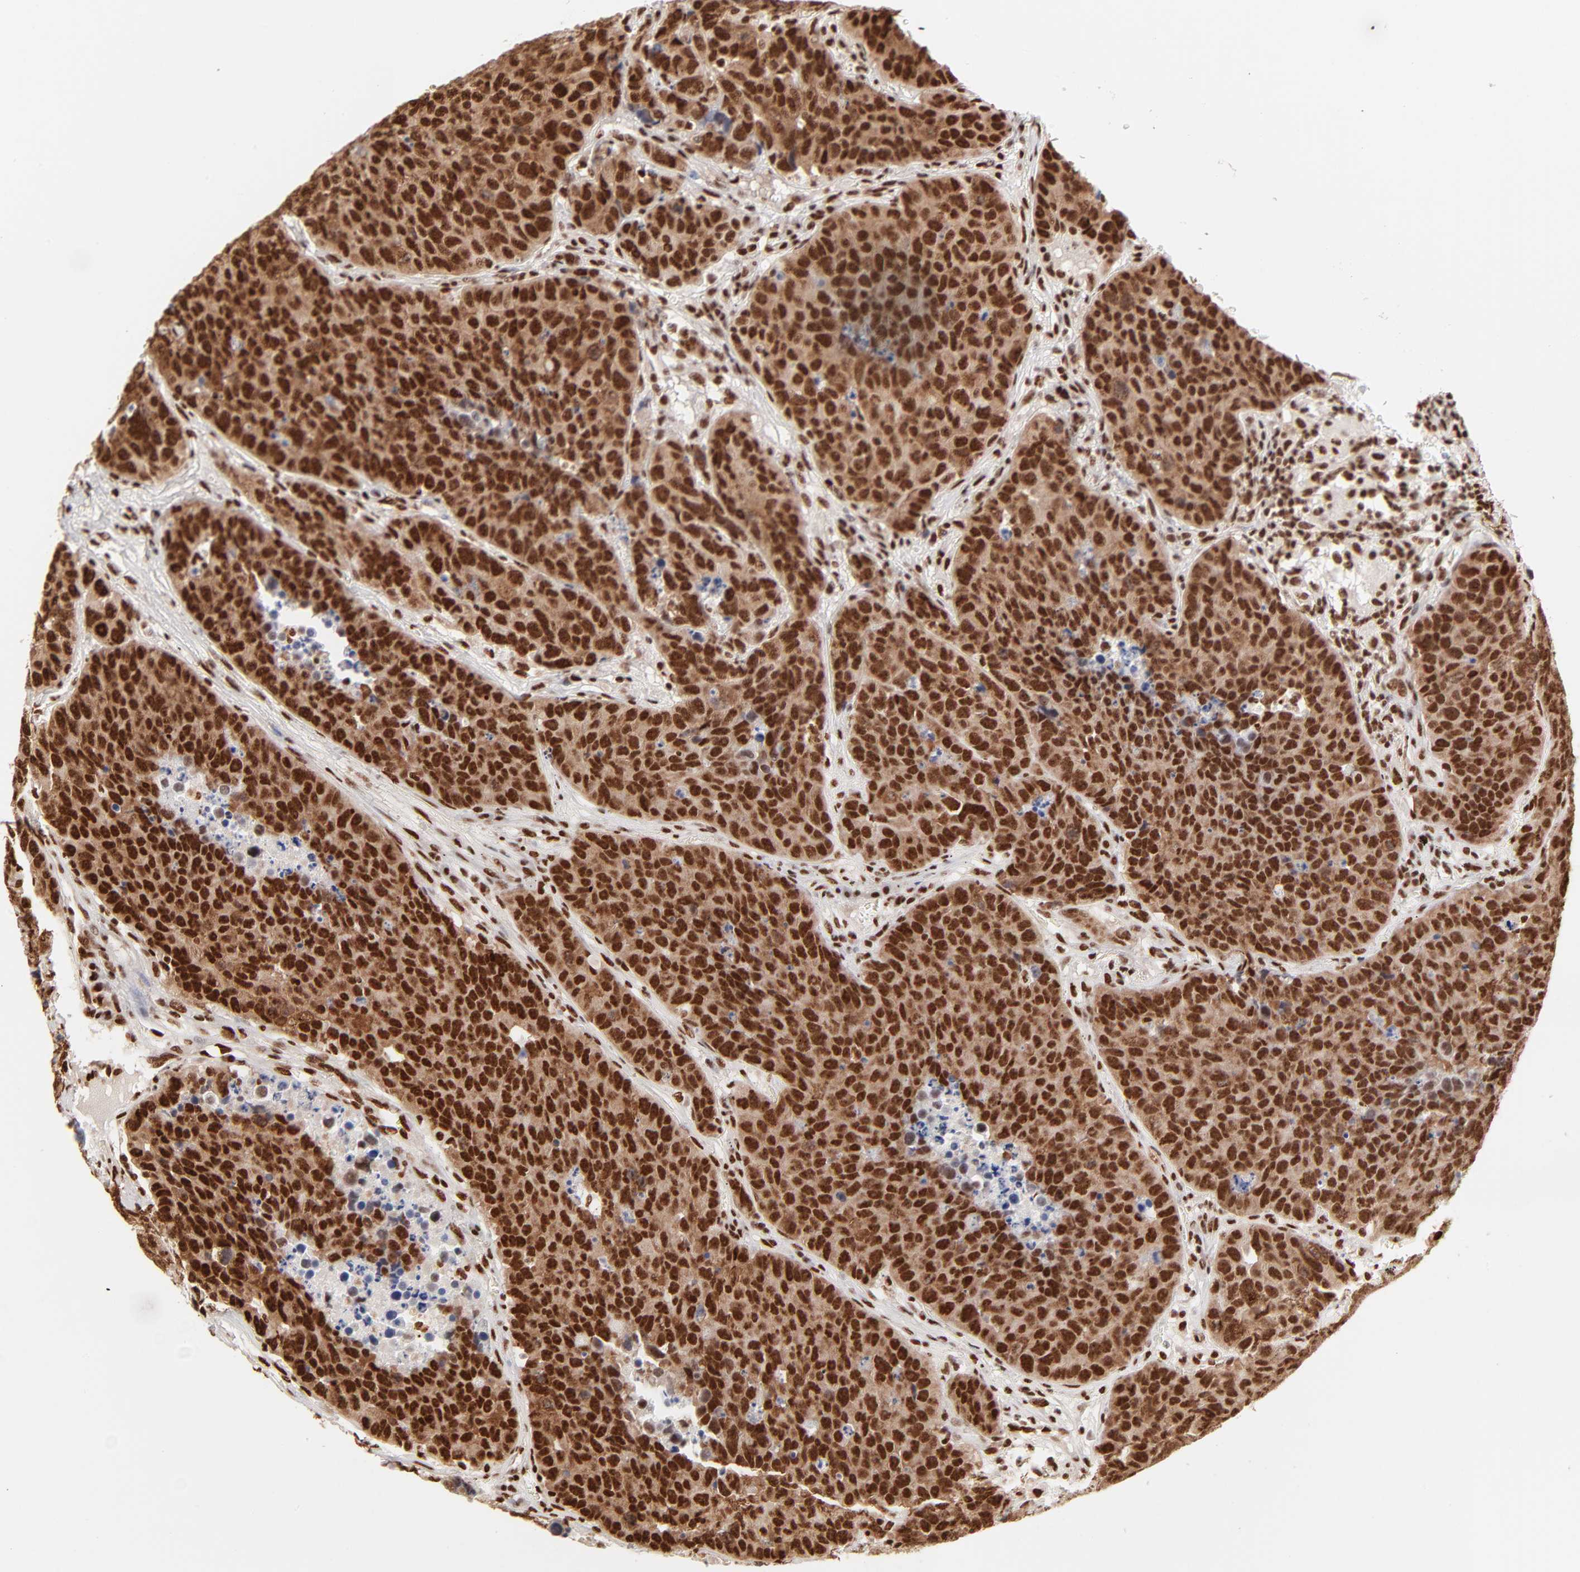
{"staining": {"intensity": "strong", "quantity": ">75%", "location": "cytoplasmic/membranous,nuclear"}, "tissue": "carcinoid", "cell_type": "Tumor cells", "image_type": "cancer", "snomed": [{"axis": "morphology", "description": "Carcinoid, malignant, NOS"}, {"axis": "topography", "description": "Lung"}], "caption": "Immunohistochemical staining of carcinoid (malignant) exhibits high levels of strong cytoplasmic/membranous and nuclear staining in about >75% of tumor cells. (IHC, brightfield microscopy, high magnification).", "gene": "TARDBP", "patient": {"sex": "male", "age": 60}}